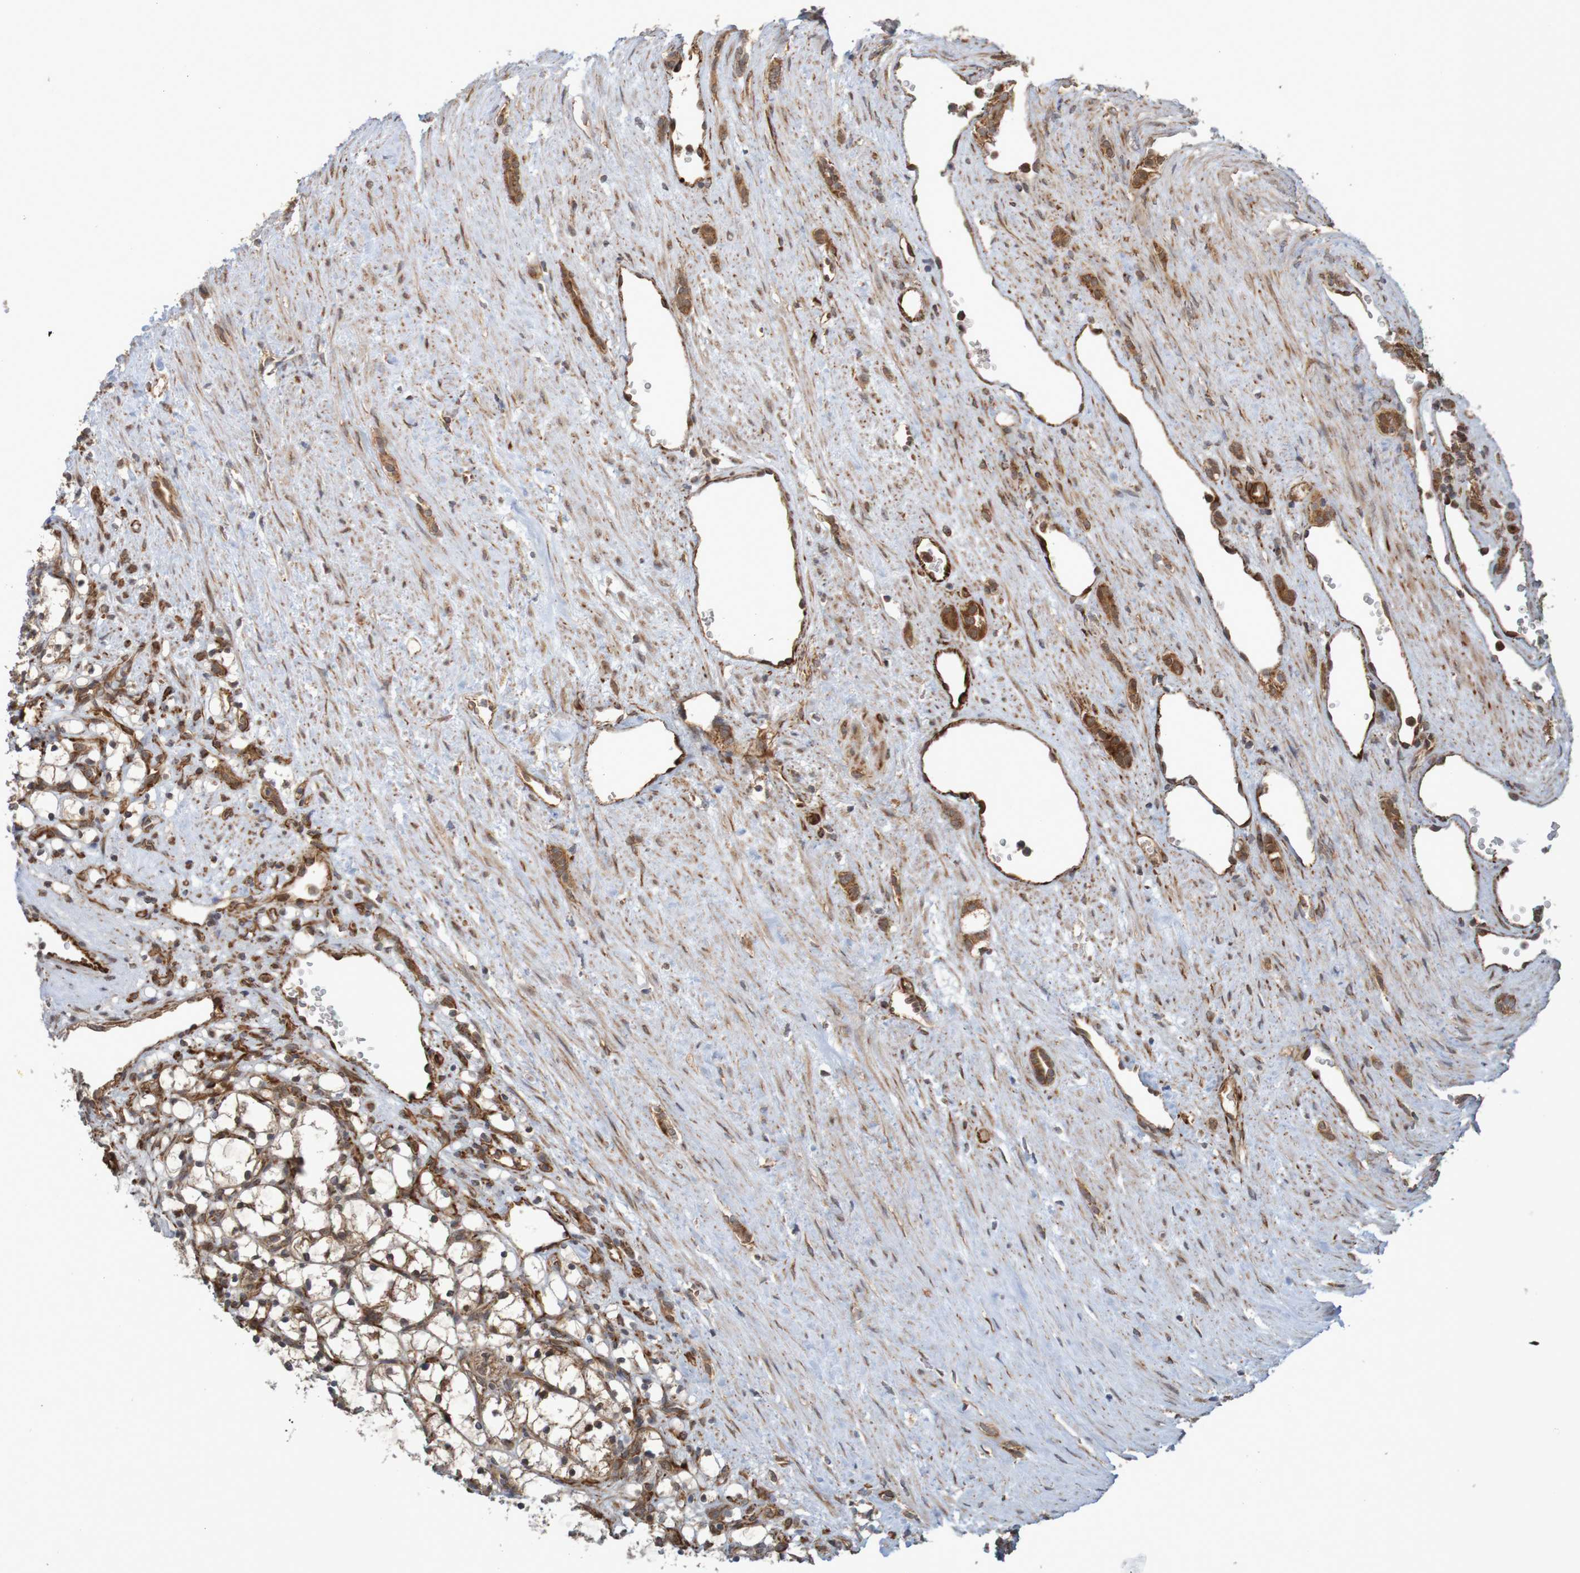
{"staining": {"intensity": "moderate", "quantity": ">75%", "location": "cytoplasmic/membranous"}, "tissue": "renal cancer", "cell_type": "Tumor cells", "image_type": "cancer", "snomed": [{"axis": "morphology", "description": "Adenocarcinoma, NOS"}, {"axis": "topography", "description": "Kidney"}], "caption": "Moderate cytoplasmic/membranous expression is present in about >75% of tumor cells in renal cancer. Immunohistochemistry stains the protein of interest in brown and the nuclei are stained blue.", "gene": "MRPL52", "patient": {"sex": "female", "age": 69}}